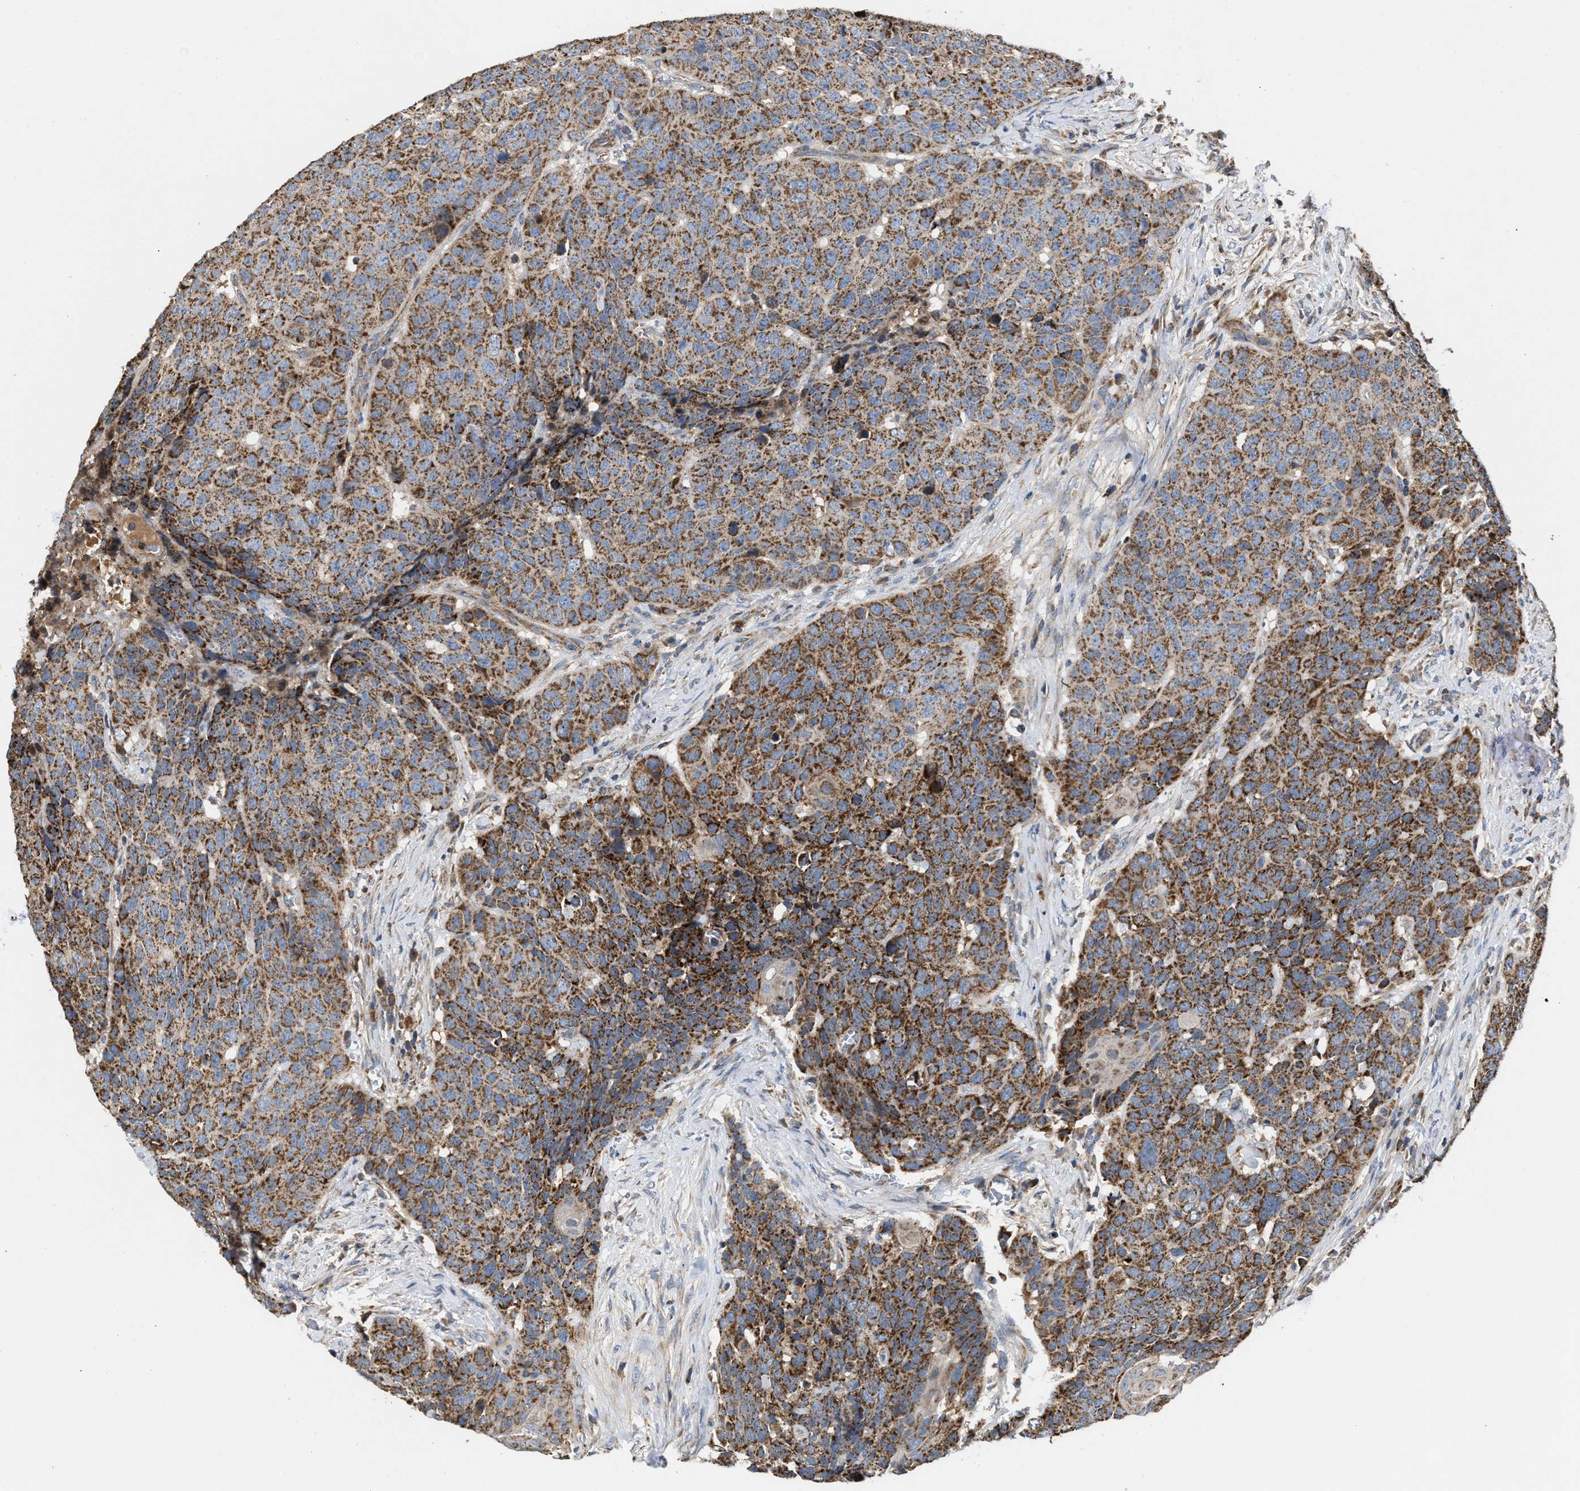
{"staining": {"intensity": "moderate", "quantity": ">75%", "location": "cytoplasmic/membranous"}, "tissue": "head and neck cancer", "cell_type": "Tumor cells", "image_type": "cancer", "snomed": [{"axis": "morphology", "description": "Squamous cell carcinoma, NOS"}, {"axis": "topography", "description": "Head-Neck"}], "caption": "A histopathology image of human head and neck cancer (squamous cell carcinoma) stained for a protein demonstrates moderate cytoplasmic/membranous brown staining in tumor cells.", "gene": "TACO1", "patient": {"sex": "male", "age": 66}}